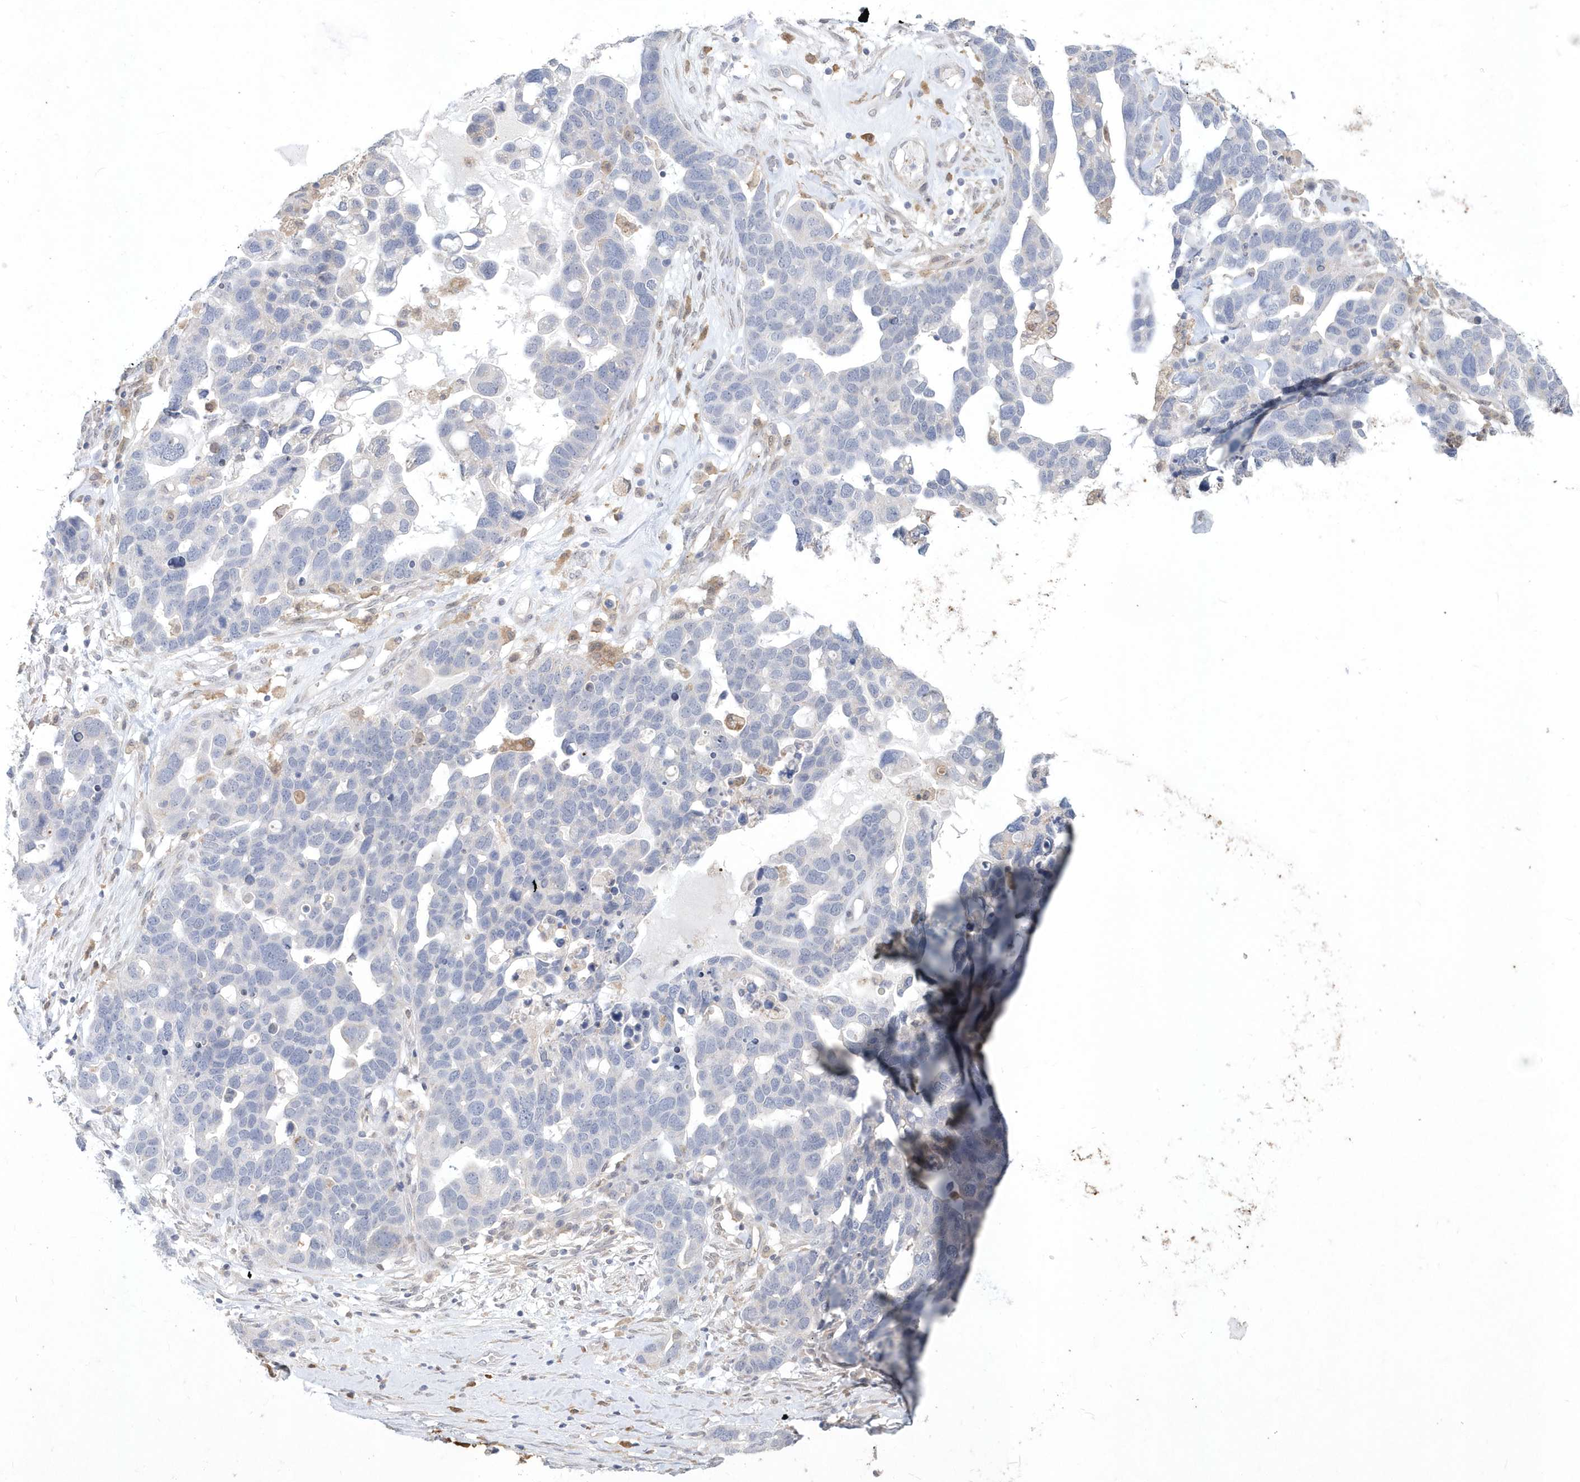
{"staining": {"intensity": "negative", "quantity": "none", "location": "none"}, "tissue": "ovarian cancer", "cell_type": "Tumor cells", "image_type": "cancer", "snomed": [{"axis": "morphology", "description": "Cystadenocarcinoma, serous, NOS"}, {"axis": "topography", "description": "Ovary"}], "caption": "Histopathology image shows no significant protein staining in tumor cells of ovarian serous cystadenocarcinoma.", "gene": "TSPEAR", "patient": {"sex": "female", "age": 54}}